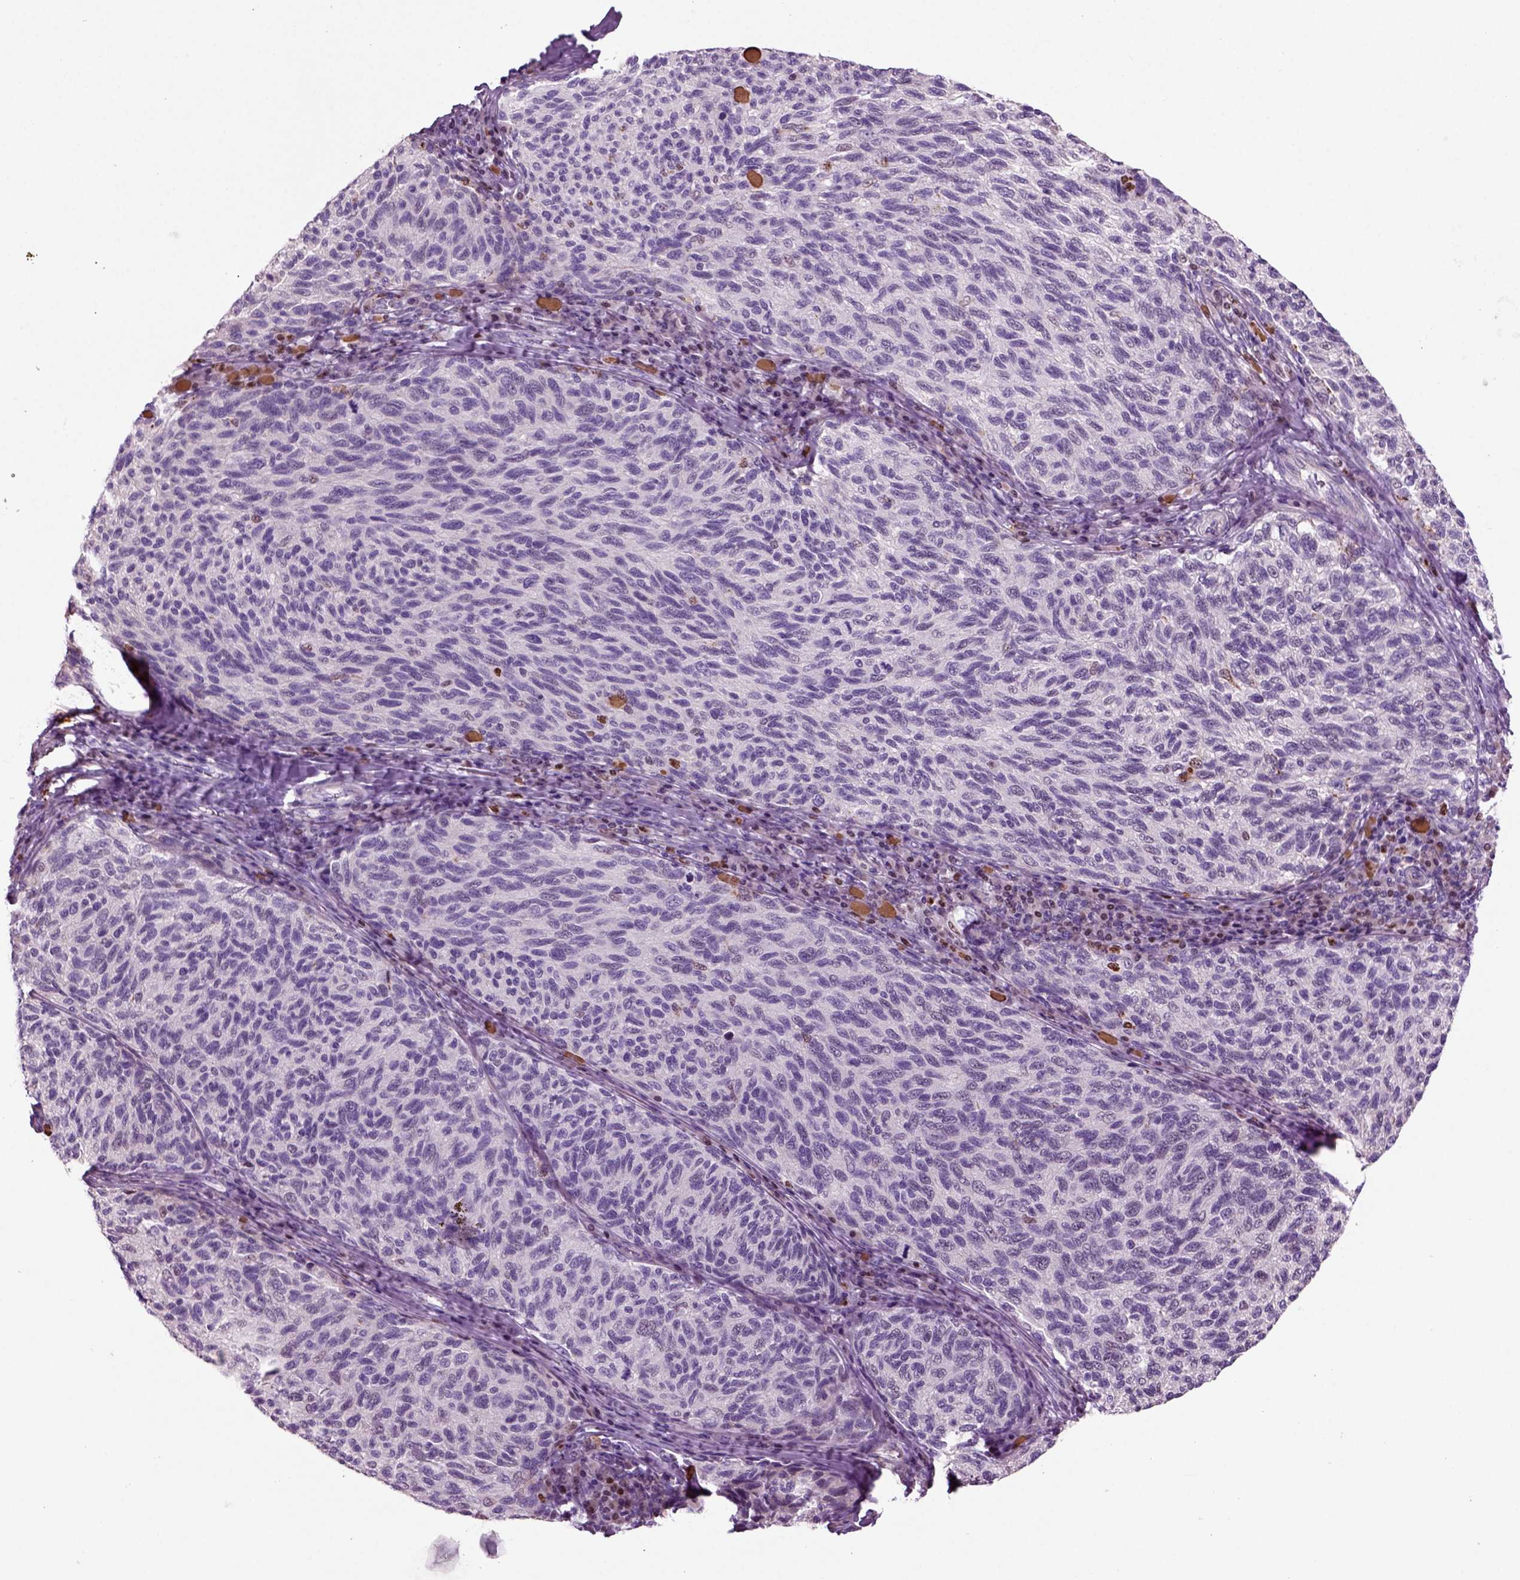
{"staining": {"intensity": "negative", "quantity": "none", "location": "none"}, "tissue": "melanoma", "cell_type": "Tumor cells", "image_type": "cancer", "snomed": [{"axis": "morphology", "description": "Malignant melanoma, NOS"}, {"axis": "topography", "description": "Skin"}], "caption": "The IHC image has no significant expression in tumor cells of melanoma tissue. The staining is performed using DAB brown chromogen with nuclei counter-stained in using hematoxylin.", "gene": "ARID3A", "patient": {"sex": "female", "age": 73}}